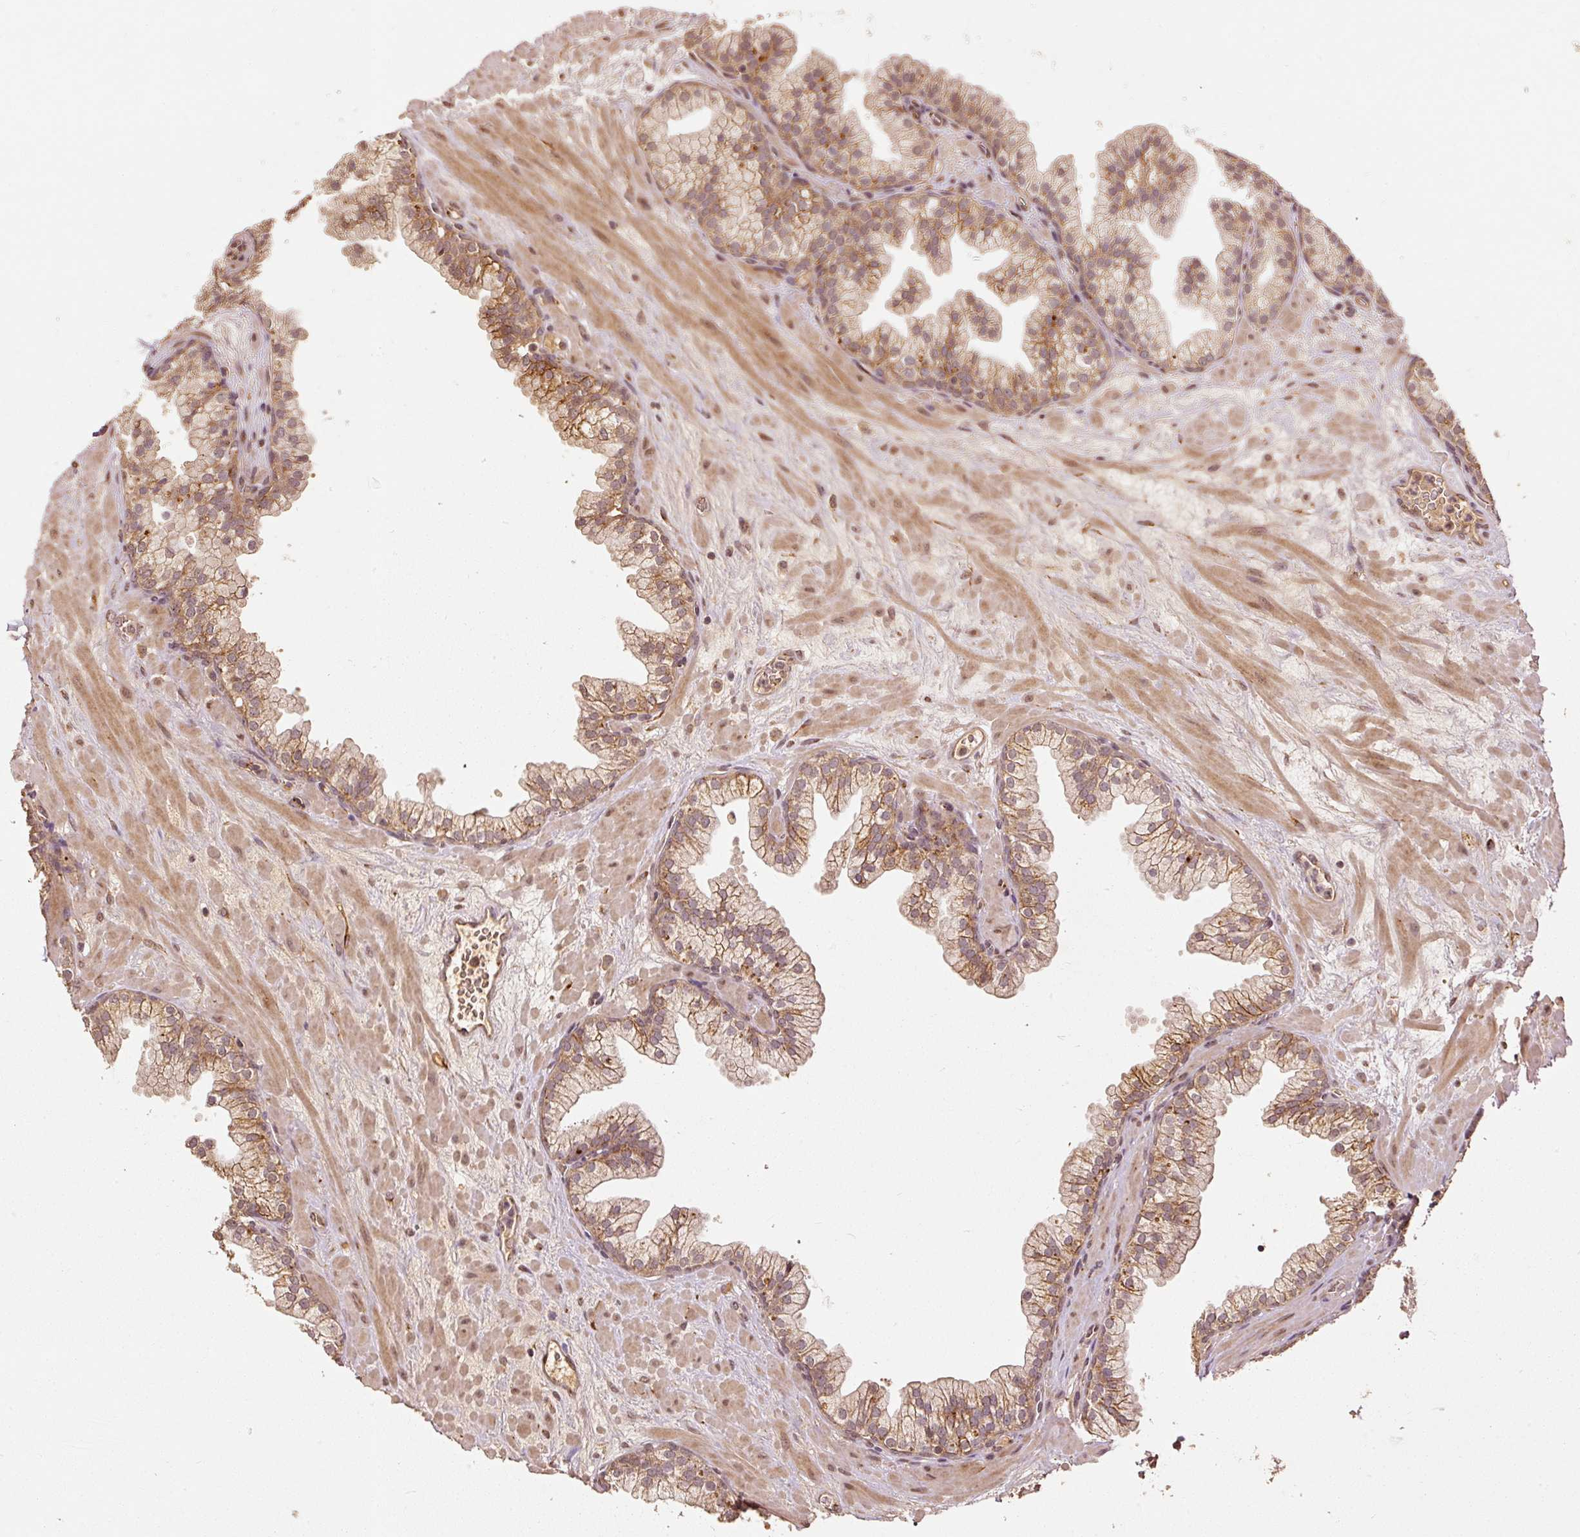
{"staining": {"intensity": "moderate", "quantity": ">75%", "location": "cytoplasmic/membranous"}, "tissue": "prostate", "cell_type": "Glandular cells", "image_type": "normal", "snomed": [{"axis": "morphology", "description": "Normal tissue, NOS"}, {"axis": "topography", "description": "Prostate"}, {"axis": "topography", "description": "Peripheral nerve tissue"}], "caption": "Approximately >75% of glandular cells in normal human prostate display moderate cytoplasmic/membranous protein positivity as visualized by brown immunohistochemical staining.", "gene": "FUT8", "patient": {"sex": "male", "age": 61}}